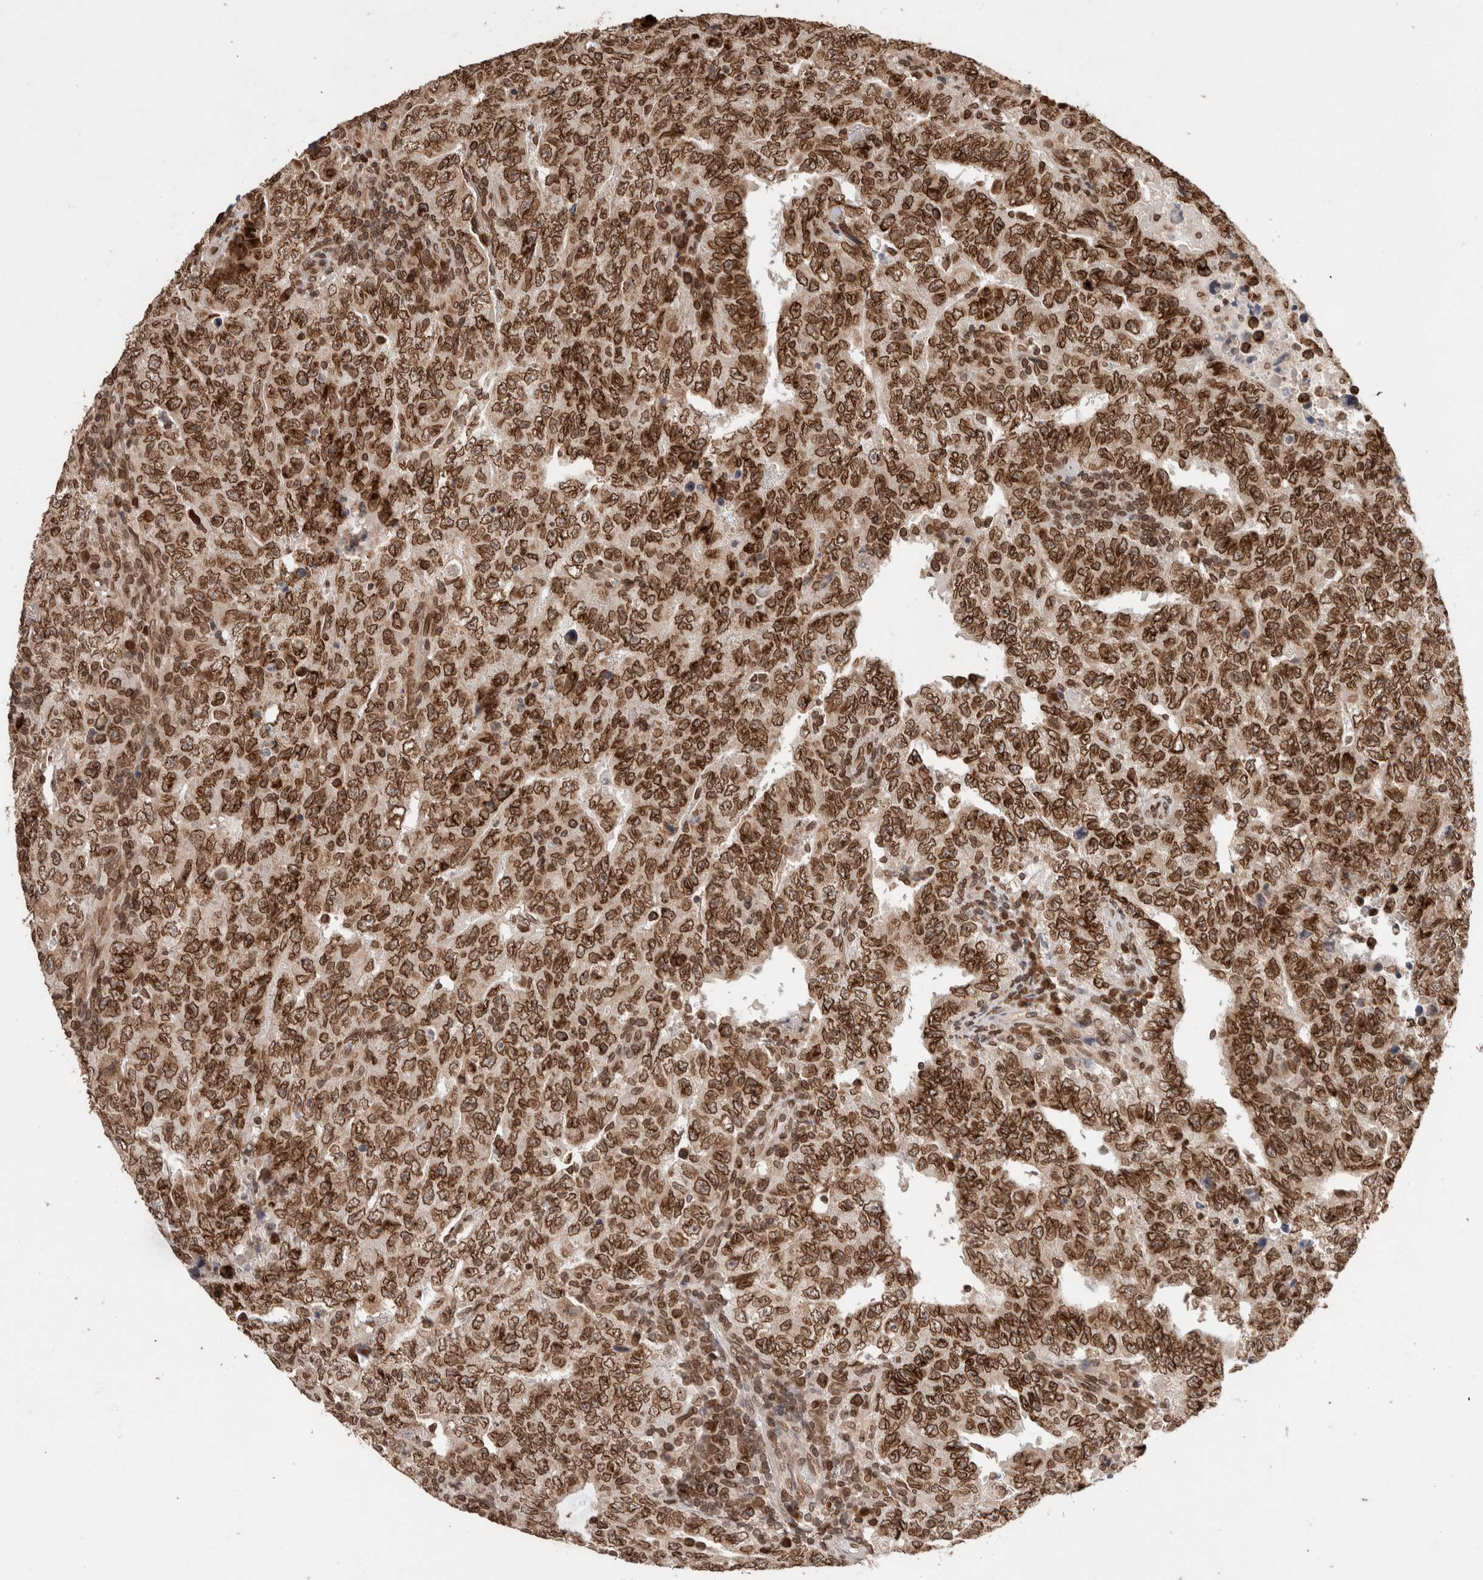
{"staining": {"intensity": "strong", "quantity": ">75%", "location": "cytoplasmic/membranous,nuclear"}, "tissue": "testis cancer", "cell_type": "Tumor cells", "image_type": "cancer", "snomed": [{"axis": "morphology", "description": "Carcinoma, Embryonal, NOS"}, {"axis": "topography", "description": "Testis"}], "caption": "Human embryonal carcinoma (testis) stained with a brown dye displays strong cytoplasmic/membranous and nuclear positive positivity in approximately >75% of tumor cells.", "gene": "TPR", "patient": {"sex": "male", "age": 26}}